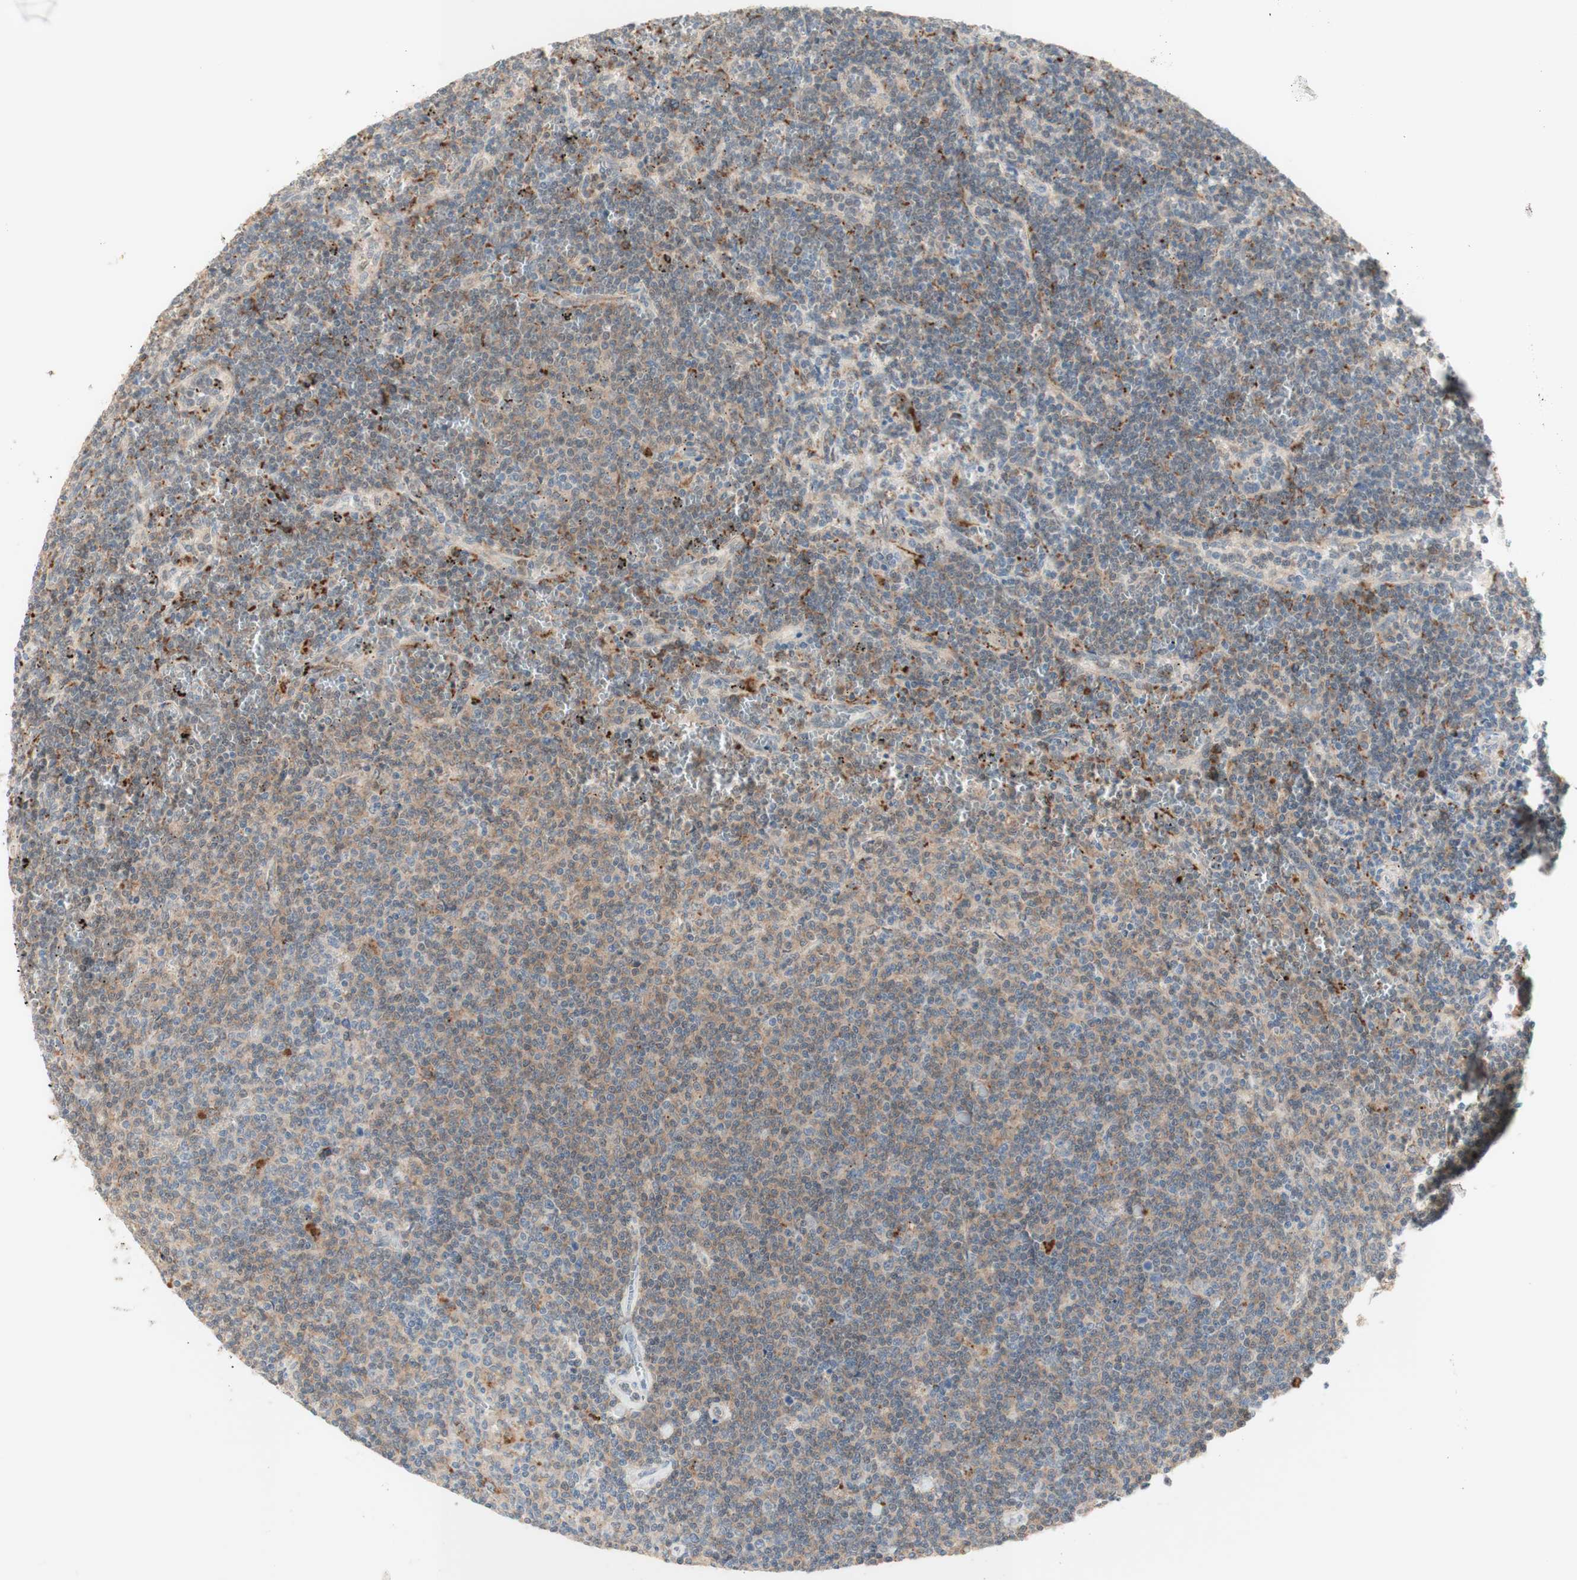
{"staining": {"intensity": "weak", "quantity": ">75%", "location": "cytoplasmic/membranous"}, "tissue": "lymphoma", "cell_type": "Tumor cells", "image_type": "cancer", "snomed": [{"axis": "morphology", "description": "Malignant lymphoma, non-Hodgkin's type, Low grade"}, {"axis": "topography", "description": "Spleen"}], "caption": "The image demonstrates a brown stain indicating the presence of a protein in the cytoplasmic/membranous of tumor cells in malignant lymphoma, non-Hodgkin's type (low-grade).", "gene": "GAPT", "patient": {"sex": "female", "age": 50}}